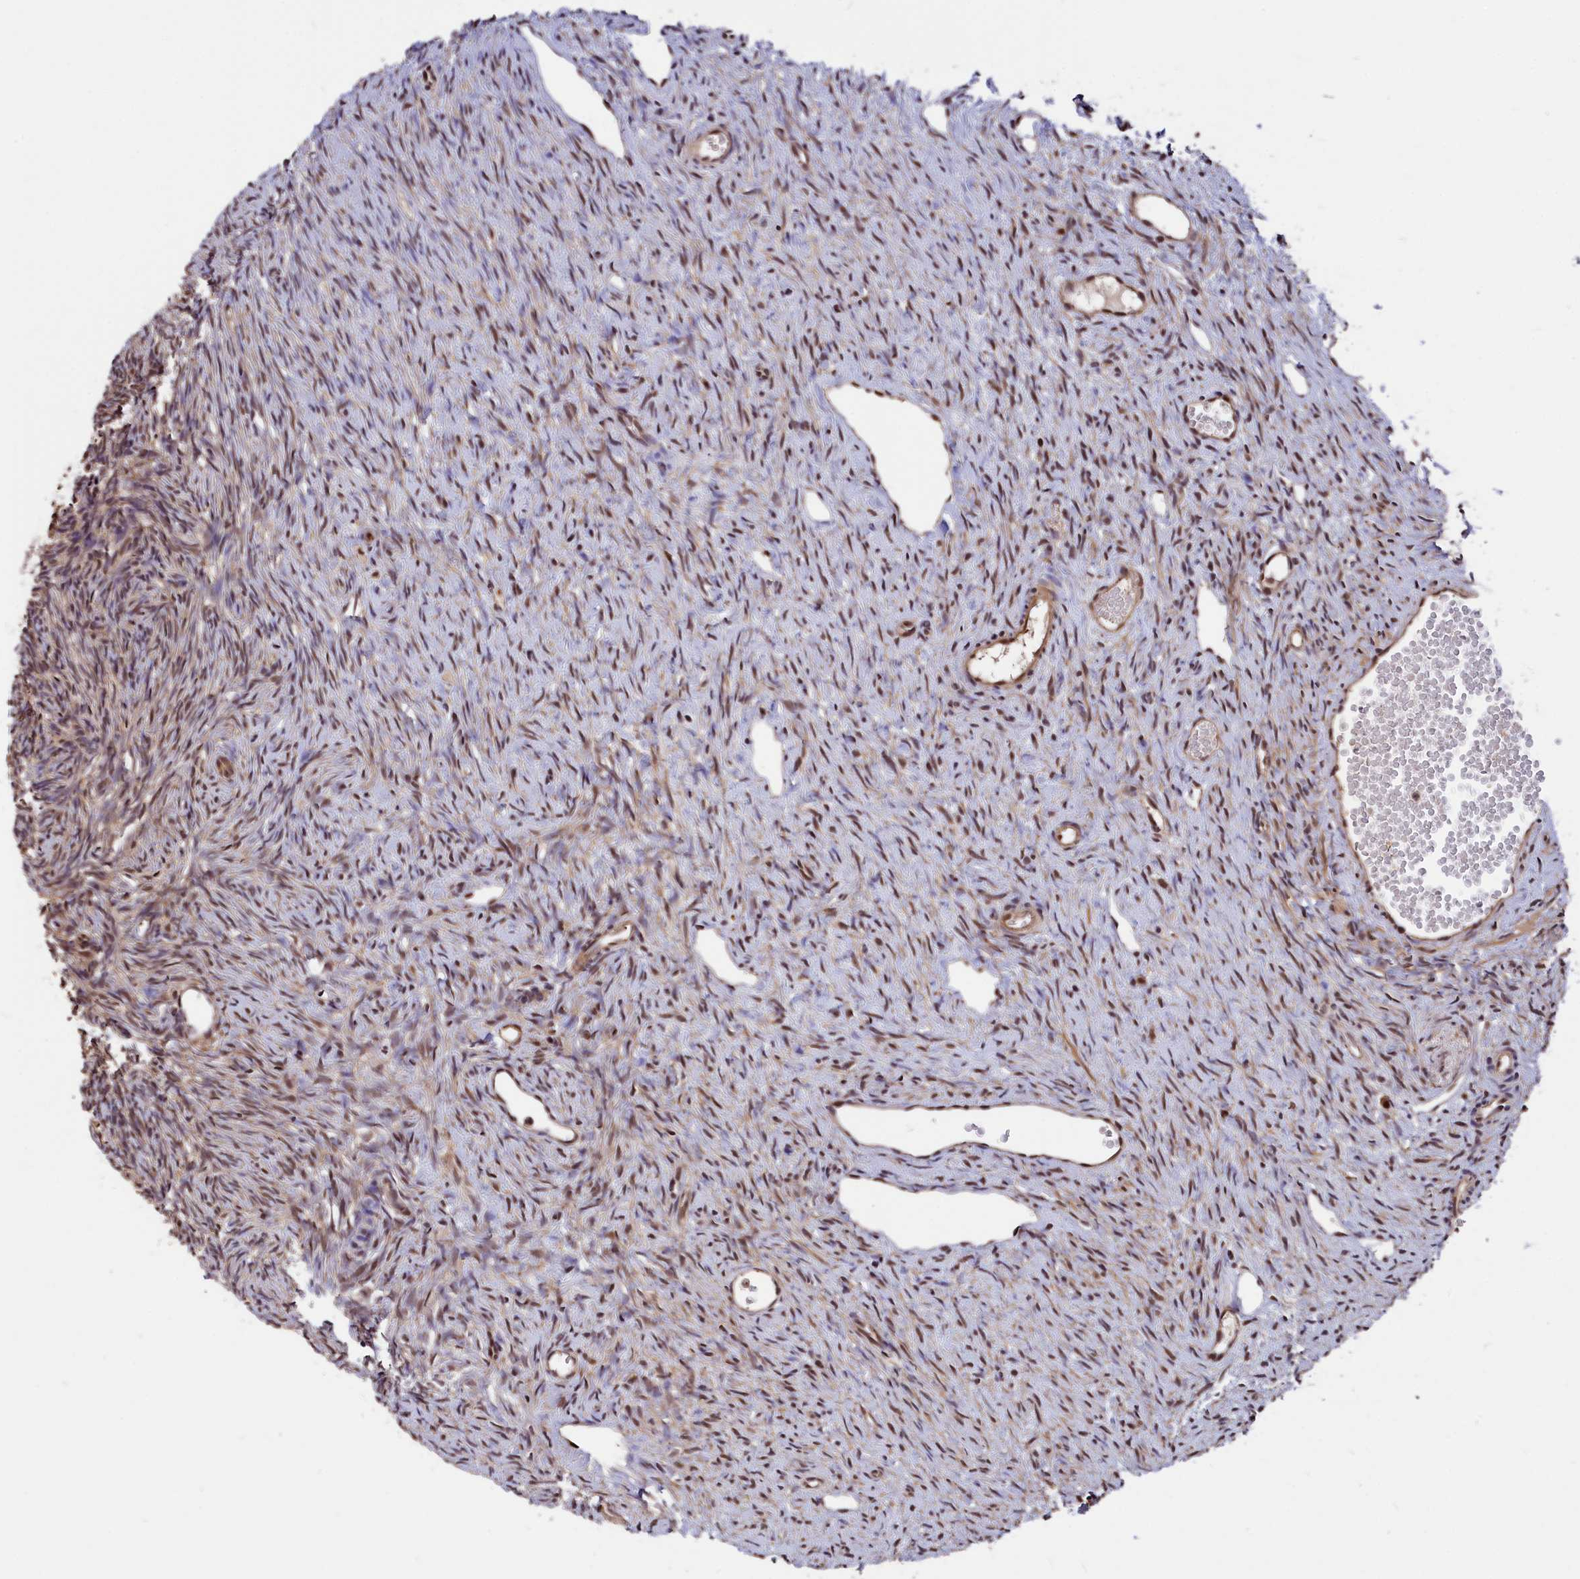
{"staining": {"intensity": "moderate", "quantity": ">75%", "location": "nuclear"}, "tissue": "ovary", "cell_type": "Follicle cells", "image_type": "normal", "snomed": [{"axis": "morphology", "description": "Normal tissue, NOS"}, {"axis": "topography", "description": "Ovary"}], "caption": "Moderate nuclear positivity for a protein is present in about >75% of follicle cells of benign ovary using immunohistochemistry (IHC).", "gene": "ADRM1", "patient": {"sex": "female", "age": 51}}